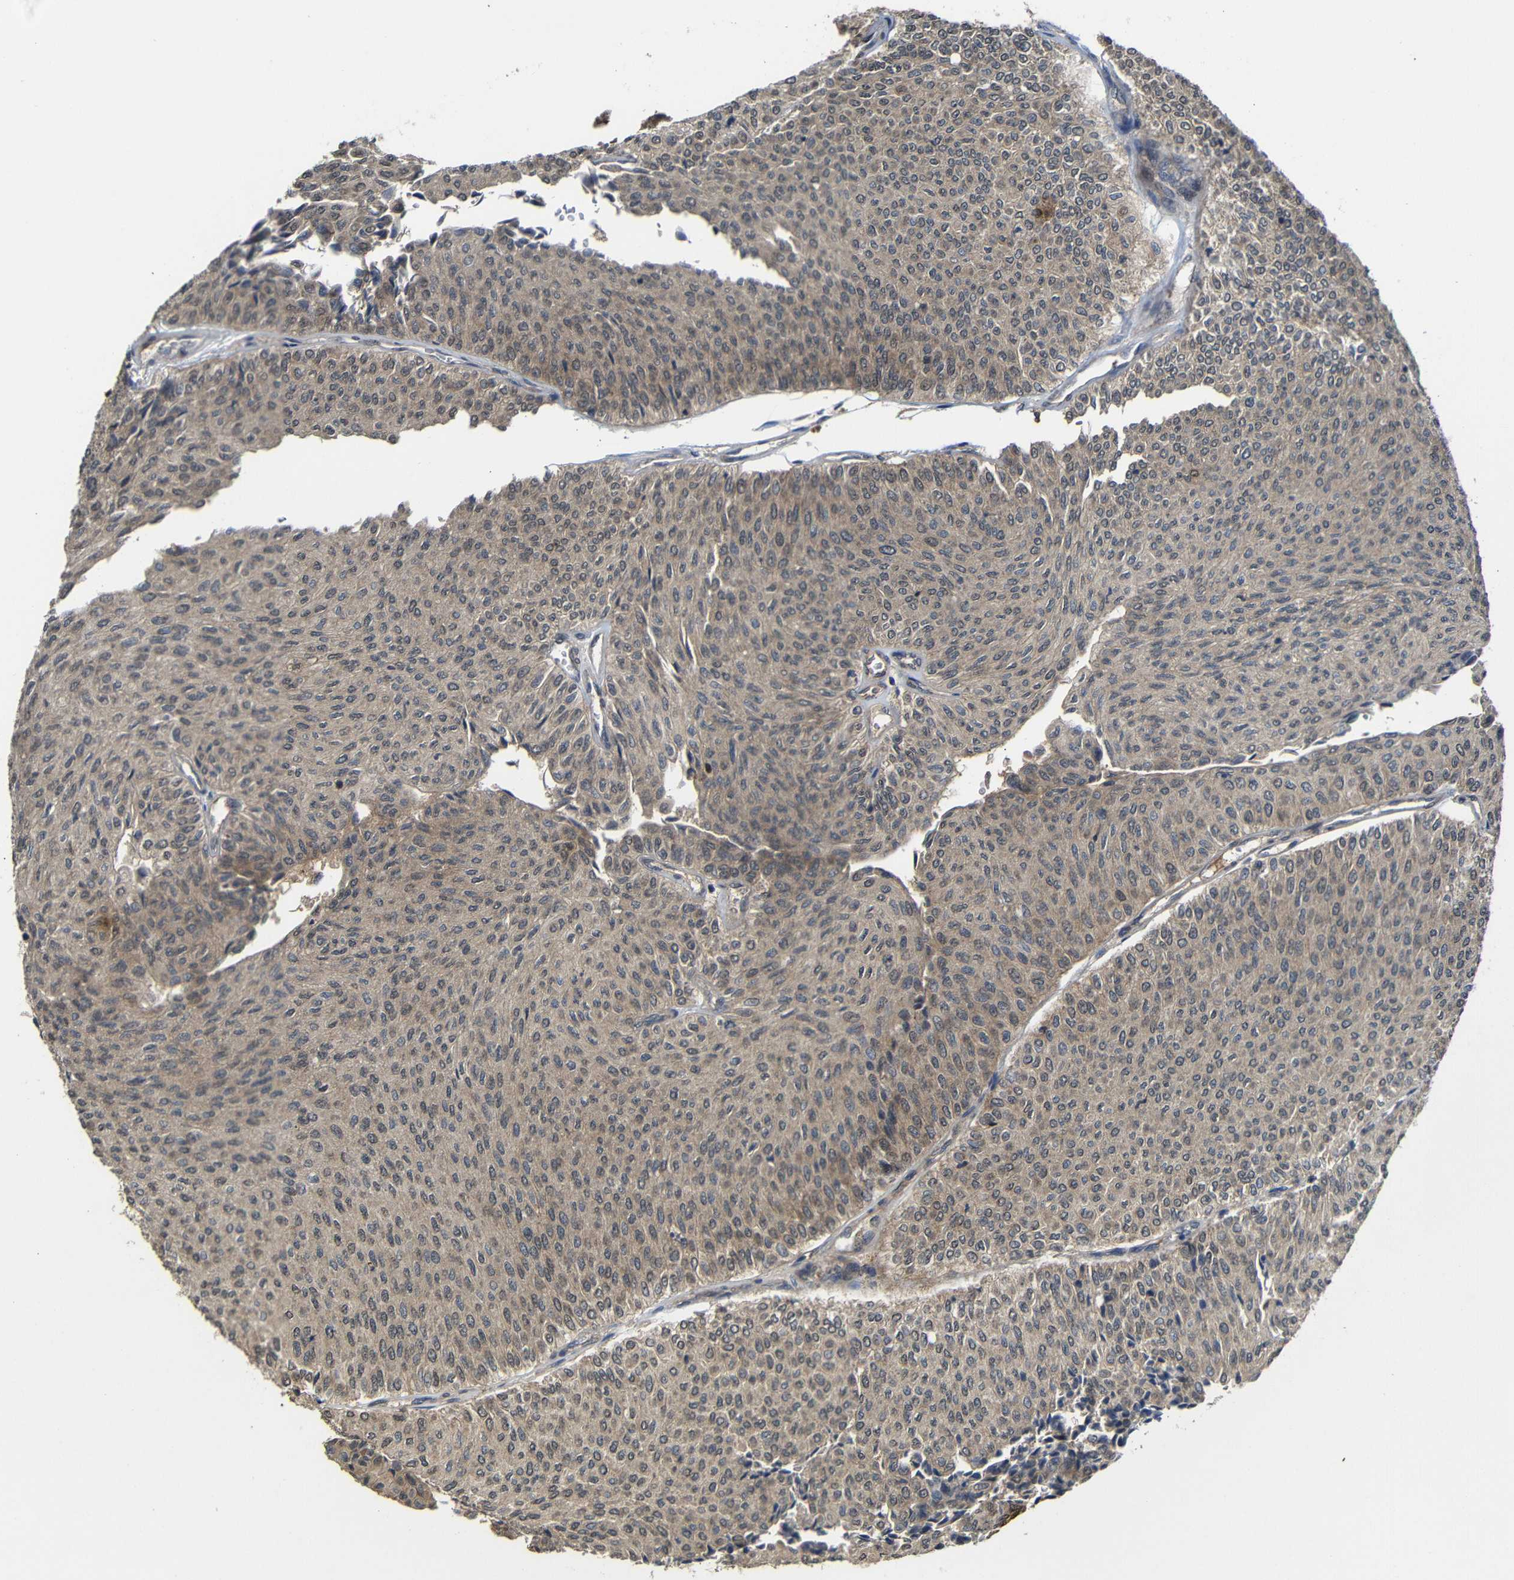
{"staining": {"intensity": "negative", "quantity": "none", "location": "none"}, "tissue": "urothelial cancer", "cell_type": "Tumor cells", "image_type": "cancer", "snomed": [{"axis": "morphology", "description": "Urothelial carcinoma, Low grade"}, {"axis": "topography", "description": "Urinary bladder"}], "caption": "Urothelial carcinoma (low-grade) stained for a protein using immunohistochemistry (IHC) demonstrates no positivity tumor cells.", "gene": "ATG12", "patient": {"sex": "male", "age": 78}}